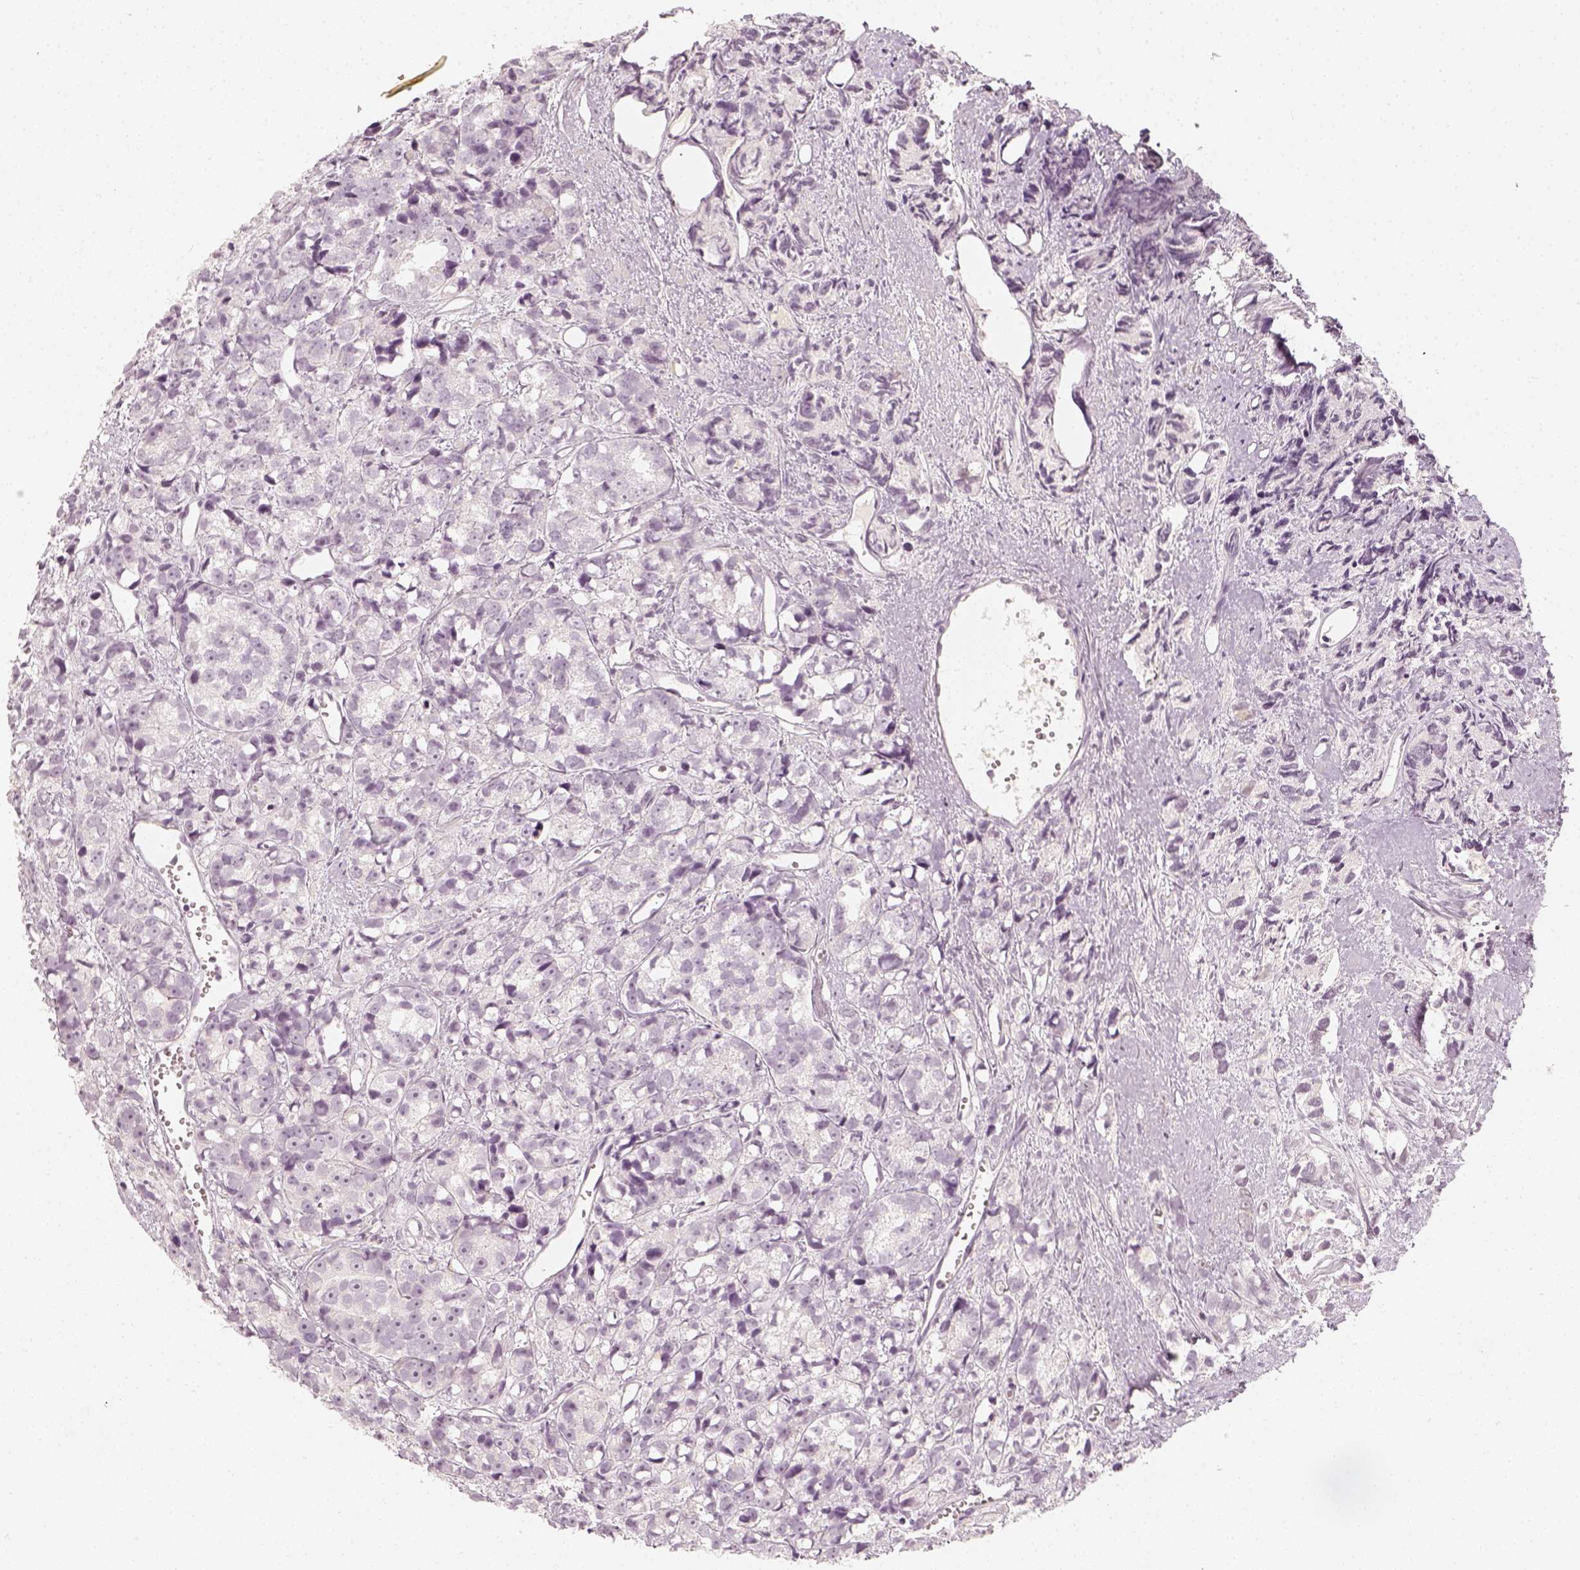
{"staining": {"intensity": "negative", "quantity": "none", "location": "none"}, "tissue": "prostate cancer", "cell_type": "Tumor cells", "image_type": "cancer", "snomed": [{"axis": "morphology", "description": "Adenocarcinoma, High grade"}, {"axis": "topography", "description": "Prostate"}], "caption": "High magnification brightfield microscopy of prostate cancer (adenocarcinoma (high-grade)) stained with DAB (3,3'-diaminobenzidine) (brown) and counterstained with hematoxylin (blue): tumor cells show no significant staining. The staining was performed using DAB to visualize the protein expression in brown, while the nuclei were stained in blue with hematoxylin (Magnification: 20x).", "gene": "DSG4", "patient": {"sex": "male", "age": 77}}